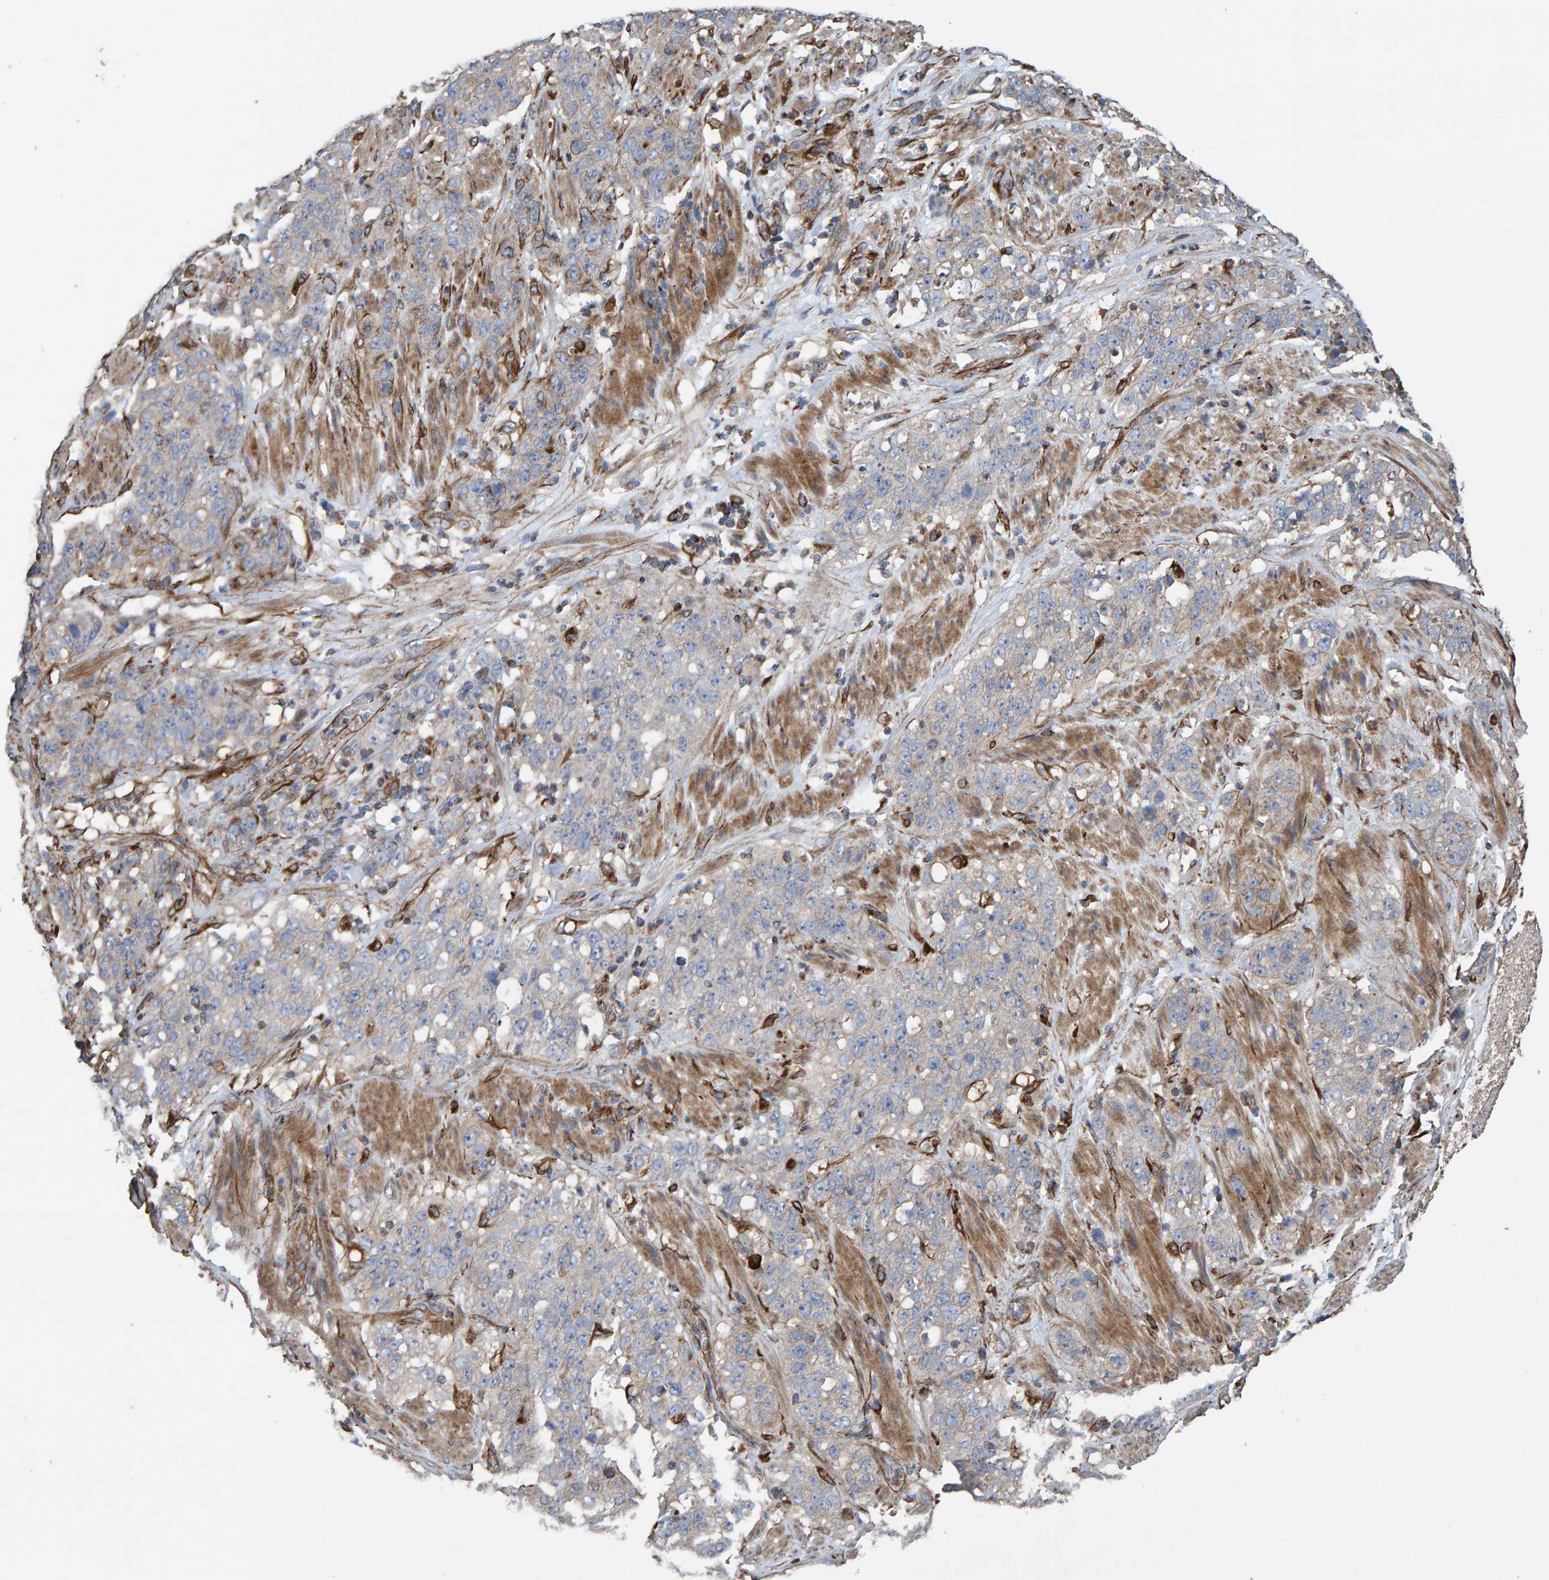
{"staining": {"intensity": "negative", "quantity": "none", "location": "none"}, "tissue": "stomach cancer", "cell_type": "Tumor cells", "image_type": "cancer", "snomed": [{"axis": "morphology", "description": "Adenocarcinoma, NOS"}, {"axis": "topography", "description": "Stomach"}], "caption": "Immunohistochemistry (IHC) histopathology image of neoplastic tissue: human adenocarcinoma (stomach) stained with DAB reveals no significant protein expression in tumor cells.", "gene": "ZNF347", "patient": {"sex": "male", "age": 48}}